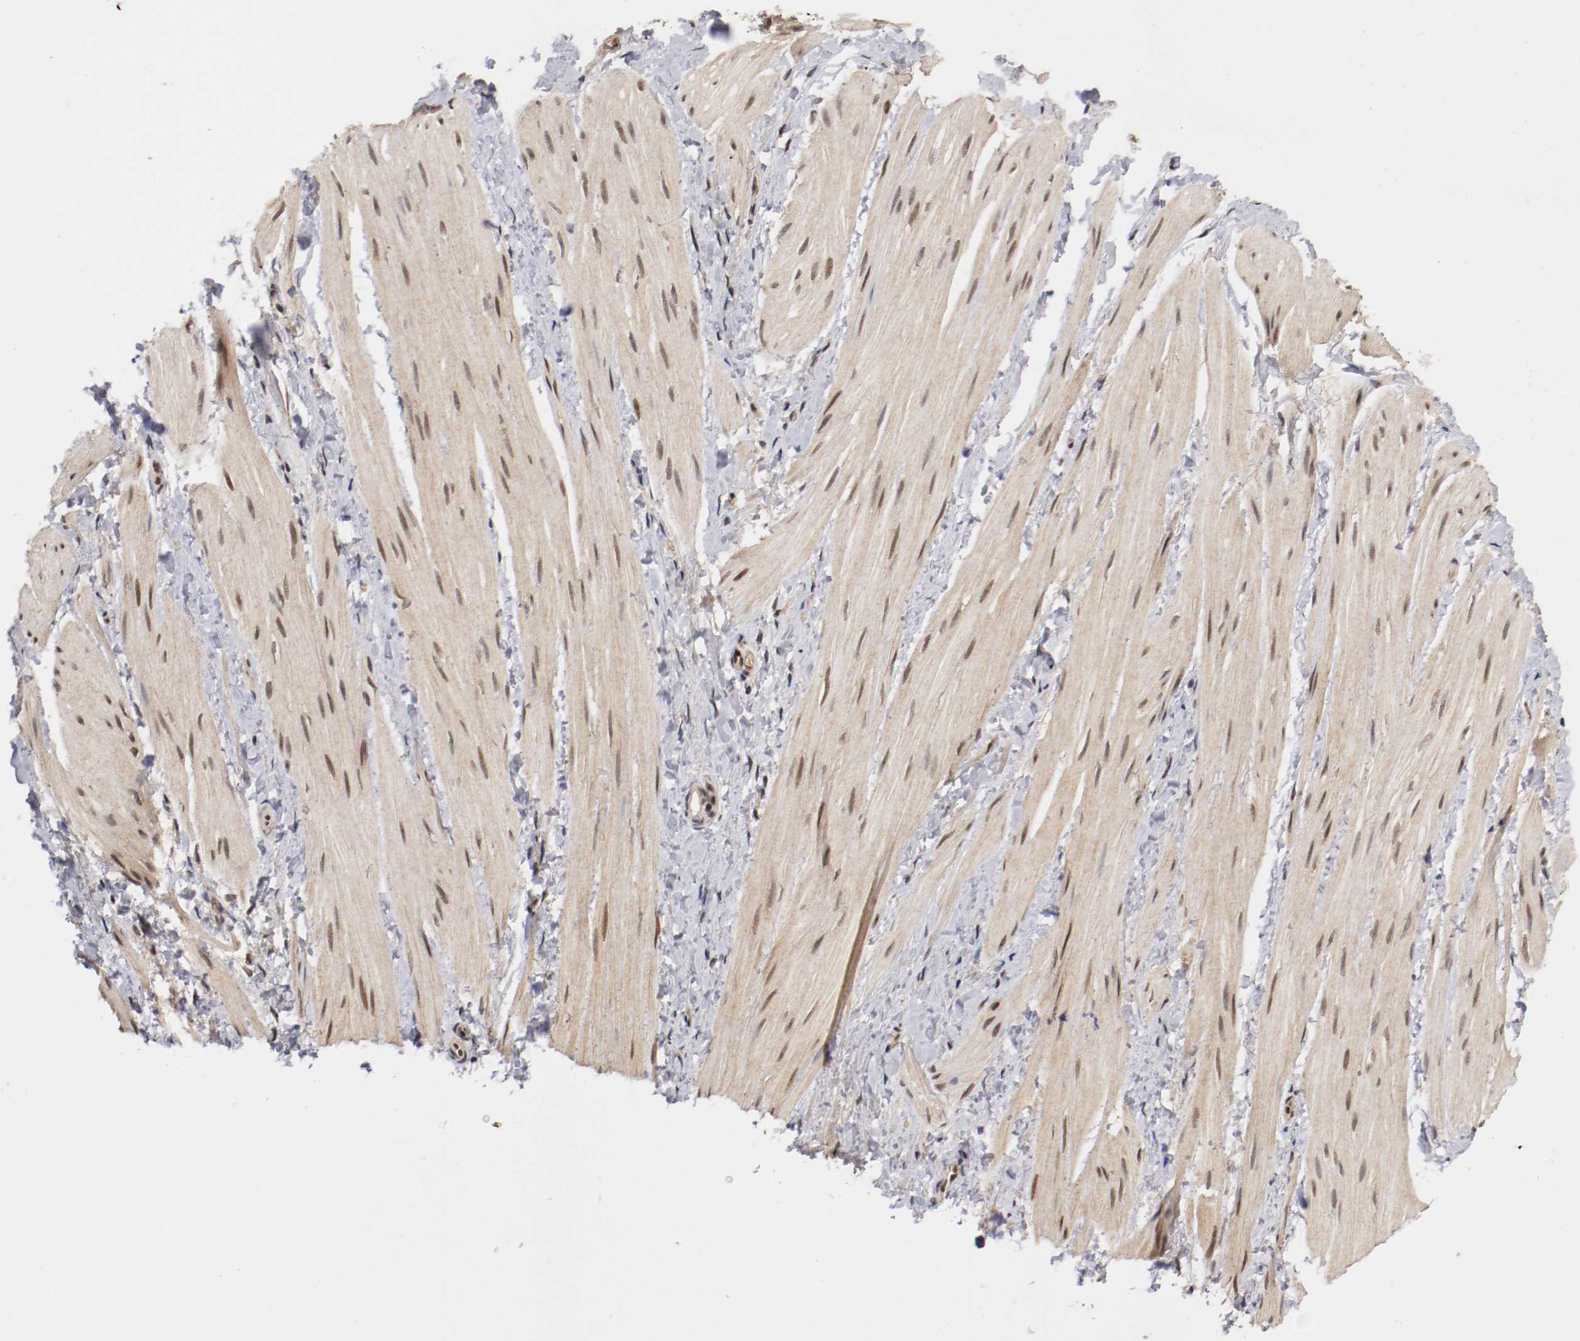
{"staining": {"intensity": "weak", "quantity": ">75%", "location": "cytoplasmic/membranous,nuclear"}, "tissue": "smooth muscle", "cell_type": "Smooth muscle cells", "image_type": "normal", "snomed": [{"axis": "morphology", "description": "Normal tissue, NOS"}, {"axis": "topography", "description": "Smooth muscle"}], "caption": "The micrograph exhibits a brown stain indicating the presence of a protein in the cytoplasmic/membranous,nuclear of smooth muscle cells in smooth muscle. (brown staining indicates protein expression, while blue staining denotes nuclei).", "gene": "DNMT3B", "patient": {"sex": "male", "age": 16}}